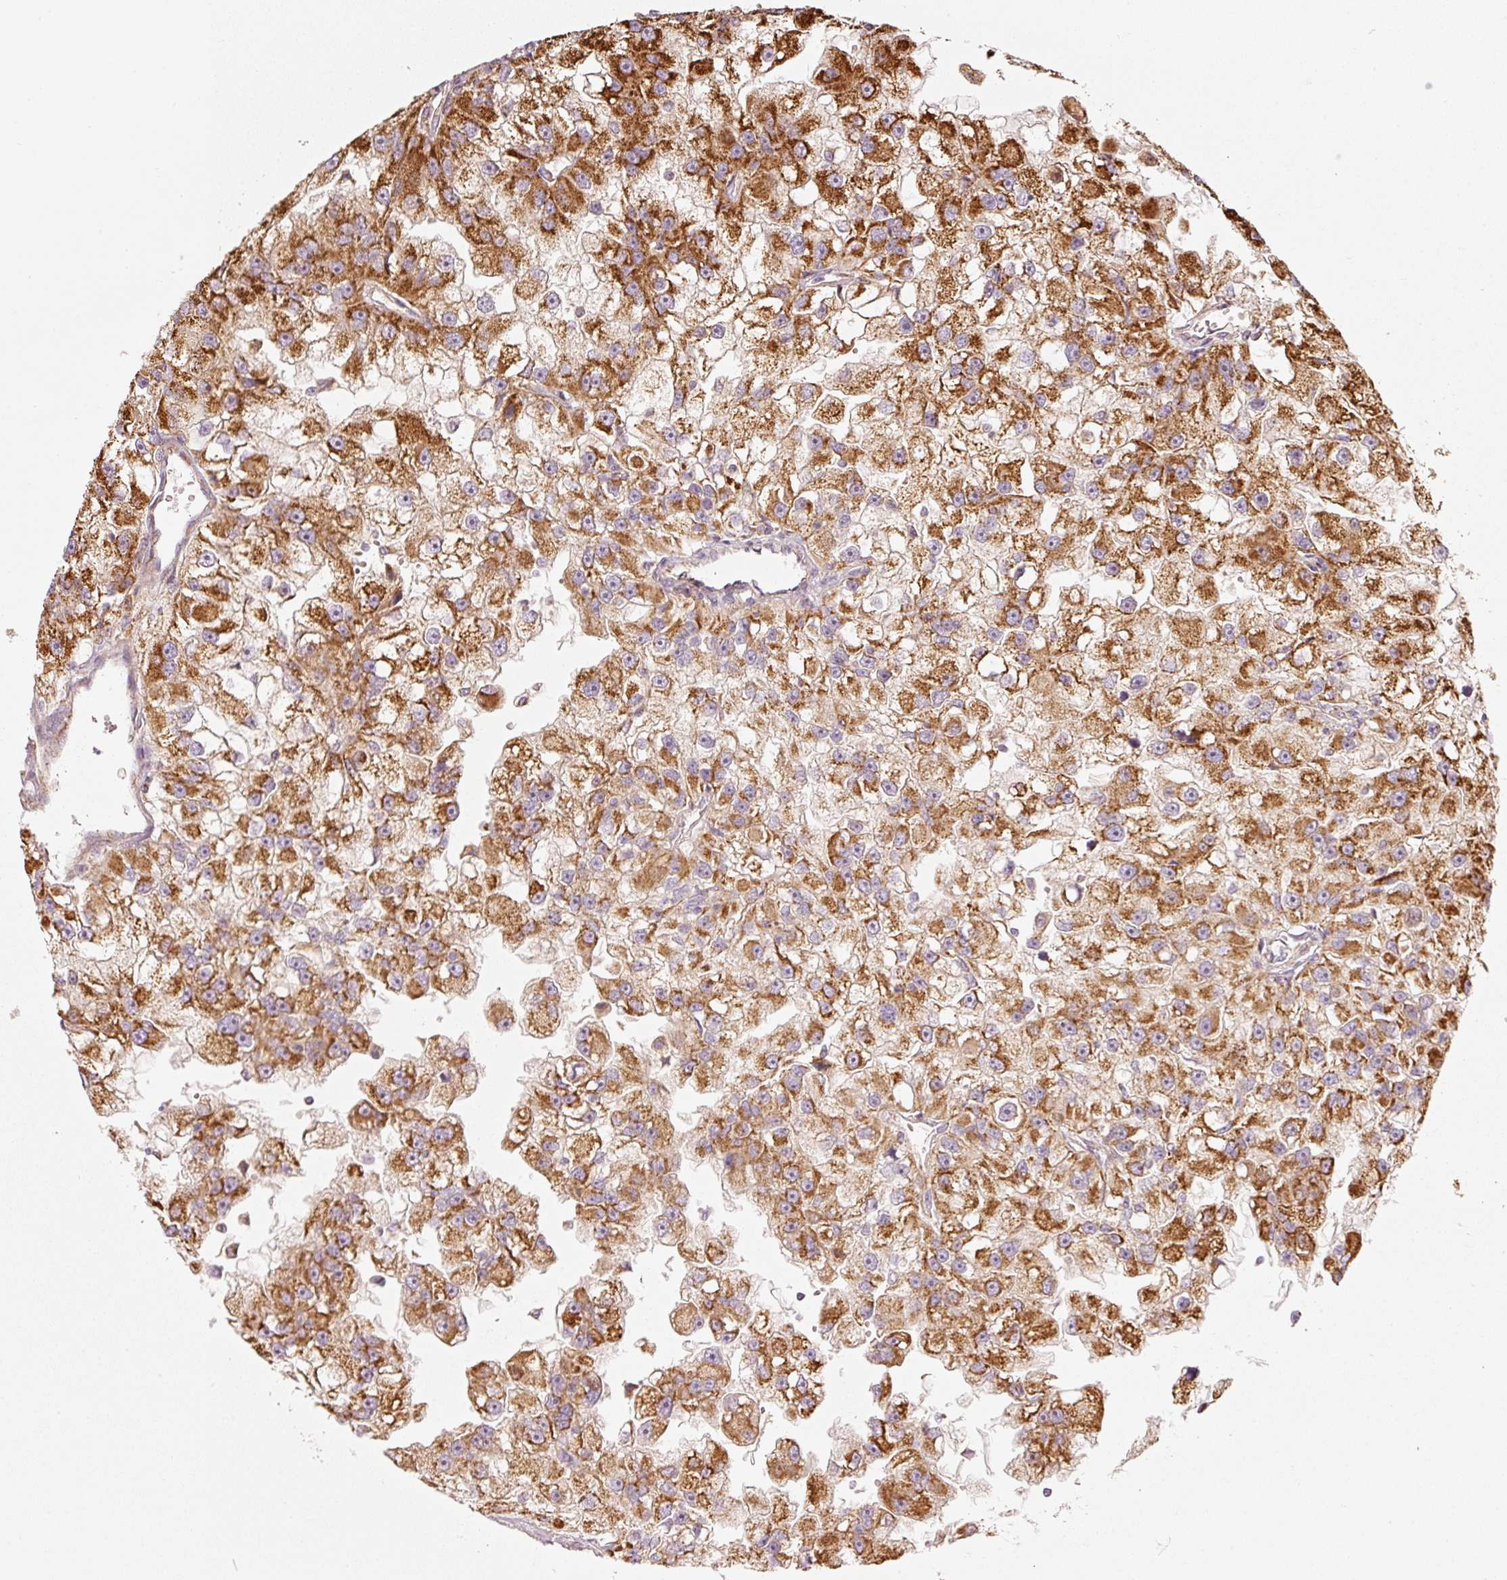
{"staining": {"intensity": "strong", "quantity": ">75%", "location": "cytoplasmic/membranous"}, "tissue": "renal cancer", "cell_type": "Tumor cells", "image_type": "cancer", "snomed": [{"axis": "morphology", "description": "Adenocarcinoma, NOS"}, {"axis": "topography", "description": "Kidney"}], "caption": "A micrograph showing strong cytoplasmic/membranous staining in approximately >75% of tumor cells in renal cancer, as visualized by brown immunohistochemical staining.", "gene": "C17orf98", "patient": {"sex": "male", "age": 63}}